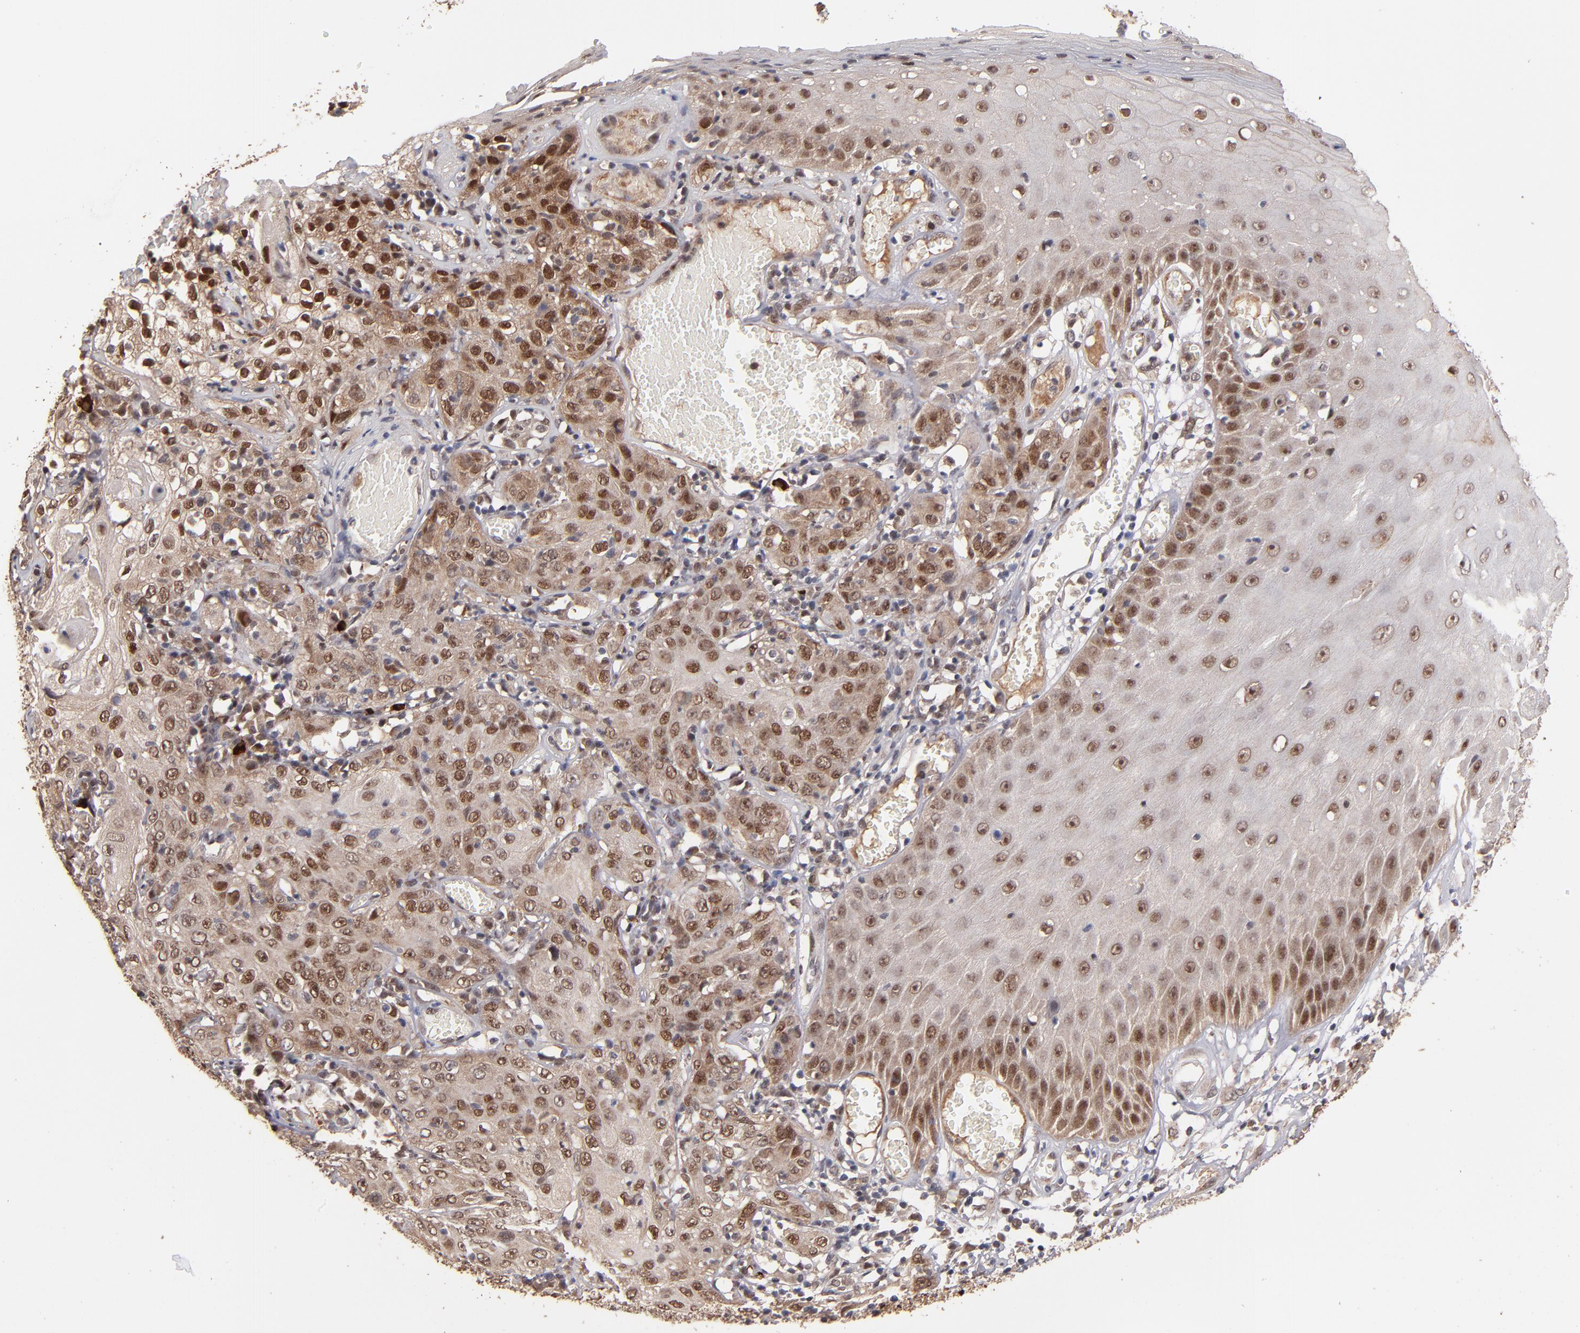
{"staining": {"intensity": "moderate", "quantity": ">75%", "location": "cytoplasmic/membranous,nuclear"}, "tissue": "skin cancer", "cell_type": "Tumor cells", "image_type": "cancer", "snomed": [{"axis": "morphology", "description": "Squamous cell carcinoma, NOS"}, {"axis": "topography", "description": "Skin"}], "caption": "This is a histology image of immunohistochemistry staining of skin cancer, which shows moderate expression in the cytoplasmic/membranous and nuclear of tumor cells.", "gene": "EAPP", "patient": {"sex": "male", "age": 65}}